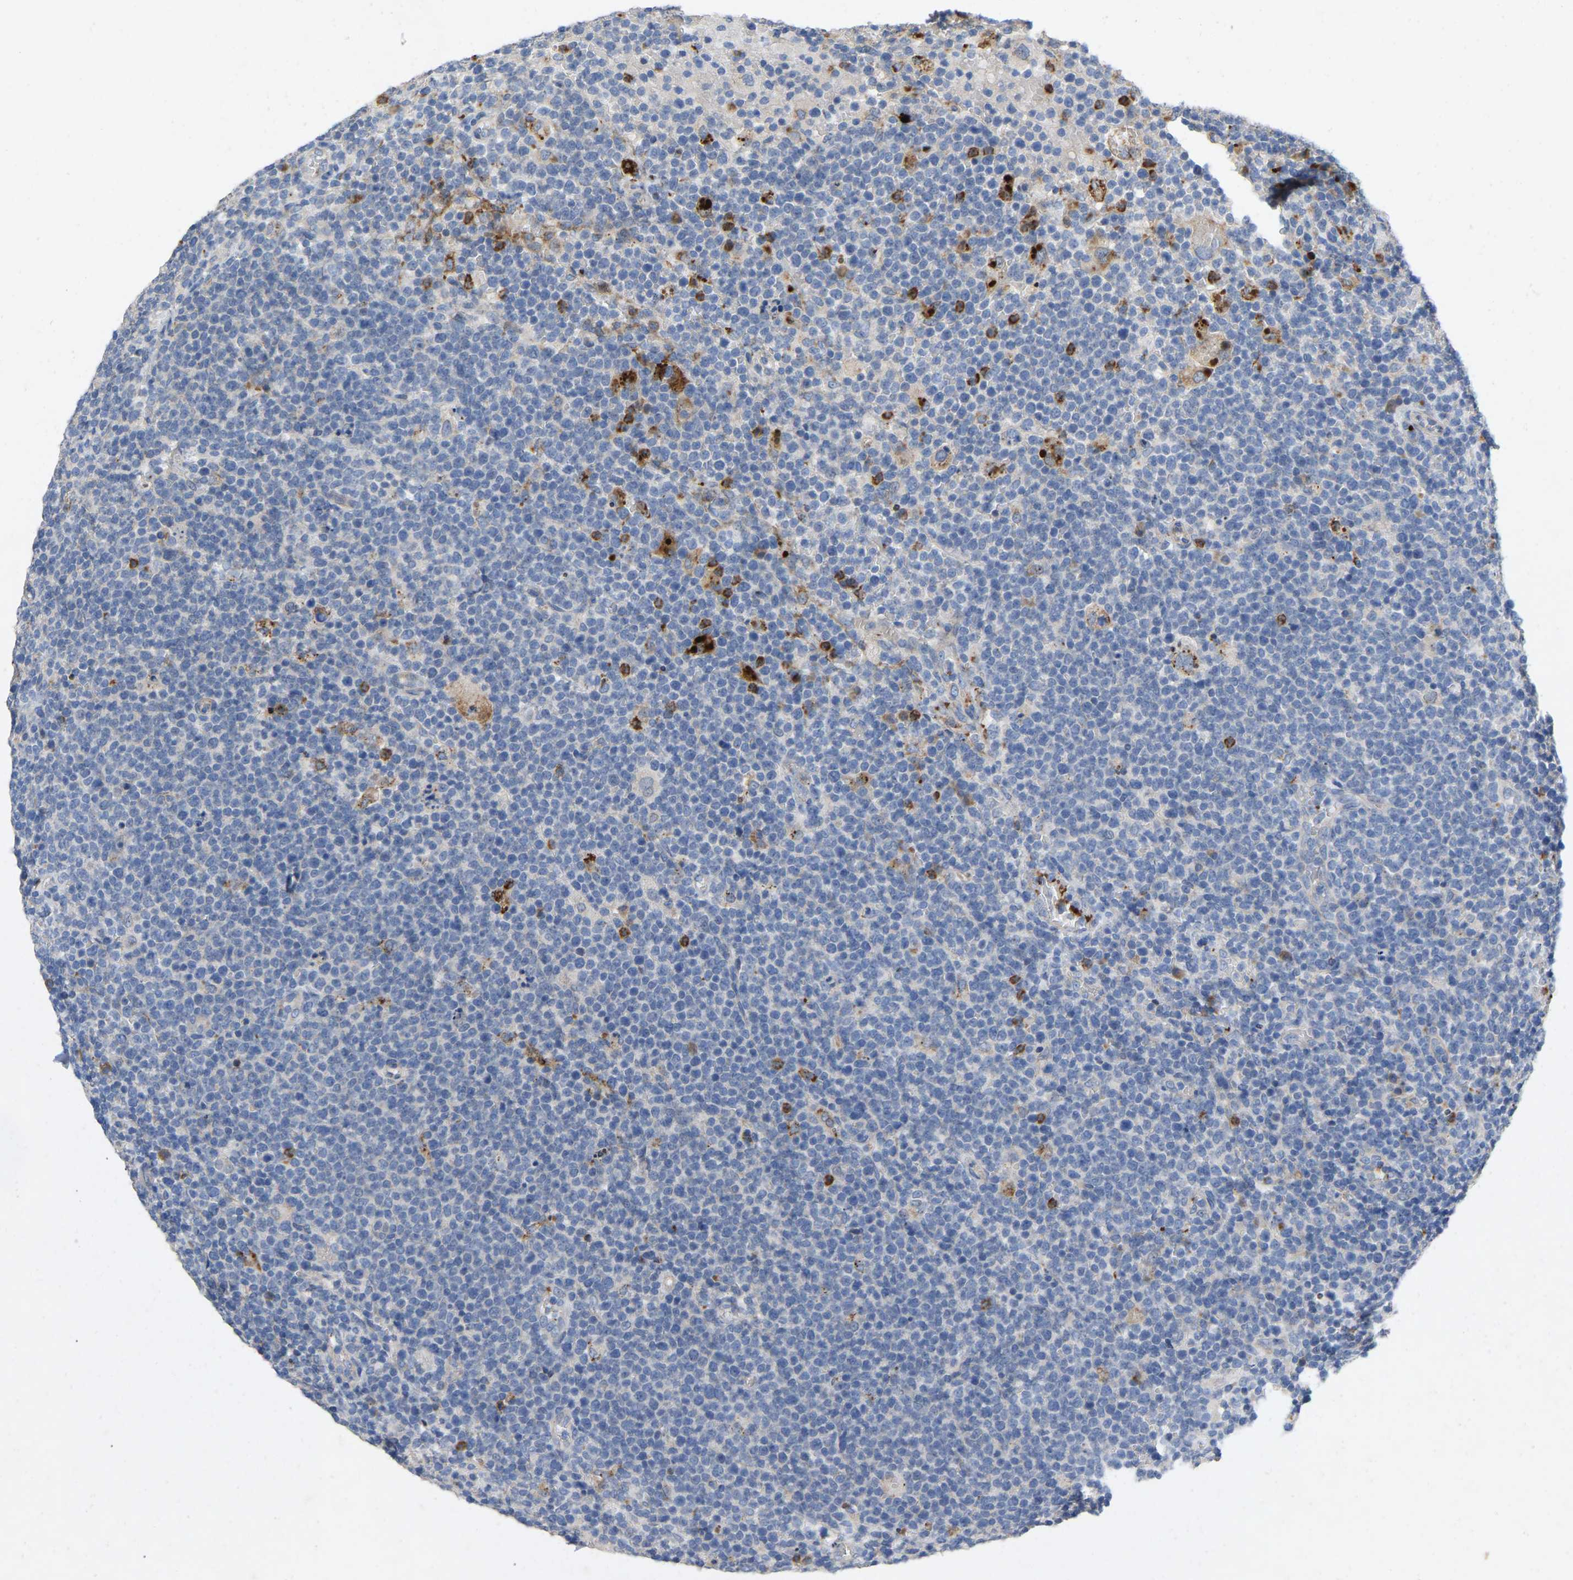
{"staining": {"intensity": "negative", "quantity": "none", "location": "none"}, "tissue": "lymphoma", "cell_type": "Tumor cells", "image_type": "cancer", "snomed": [{"axis": "morphology", "description": "Malignant lymphoma, non-Hodgkin's type, High grade"}, {"axis": "topography", "description": "Lymph node"}], "caption": "The micrograph demonstrates no significant positivity in tumor cells of lymphoma.", "gene": "RHEB", "patient": {"sex": "male", "age": 61}}